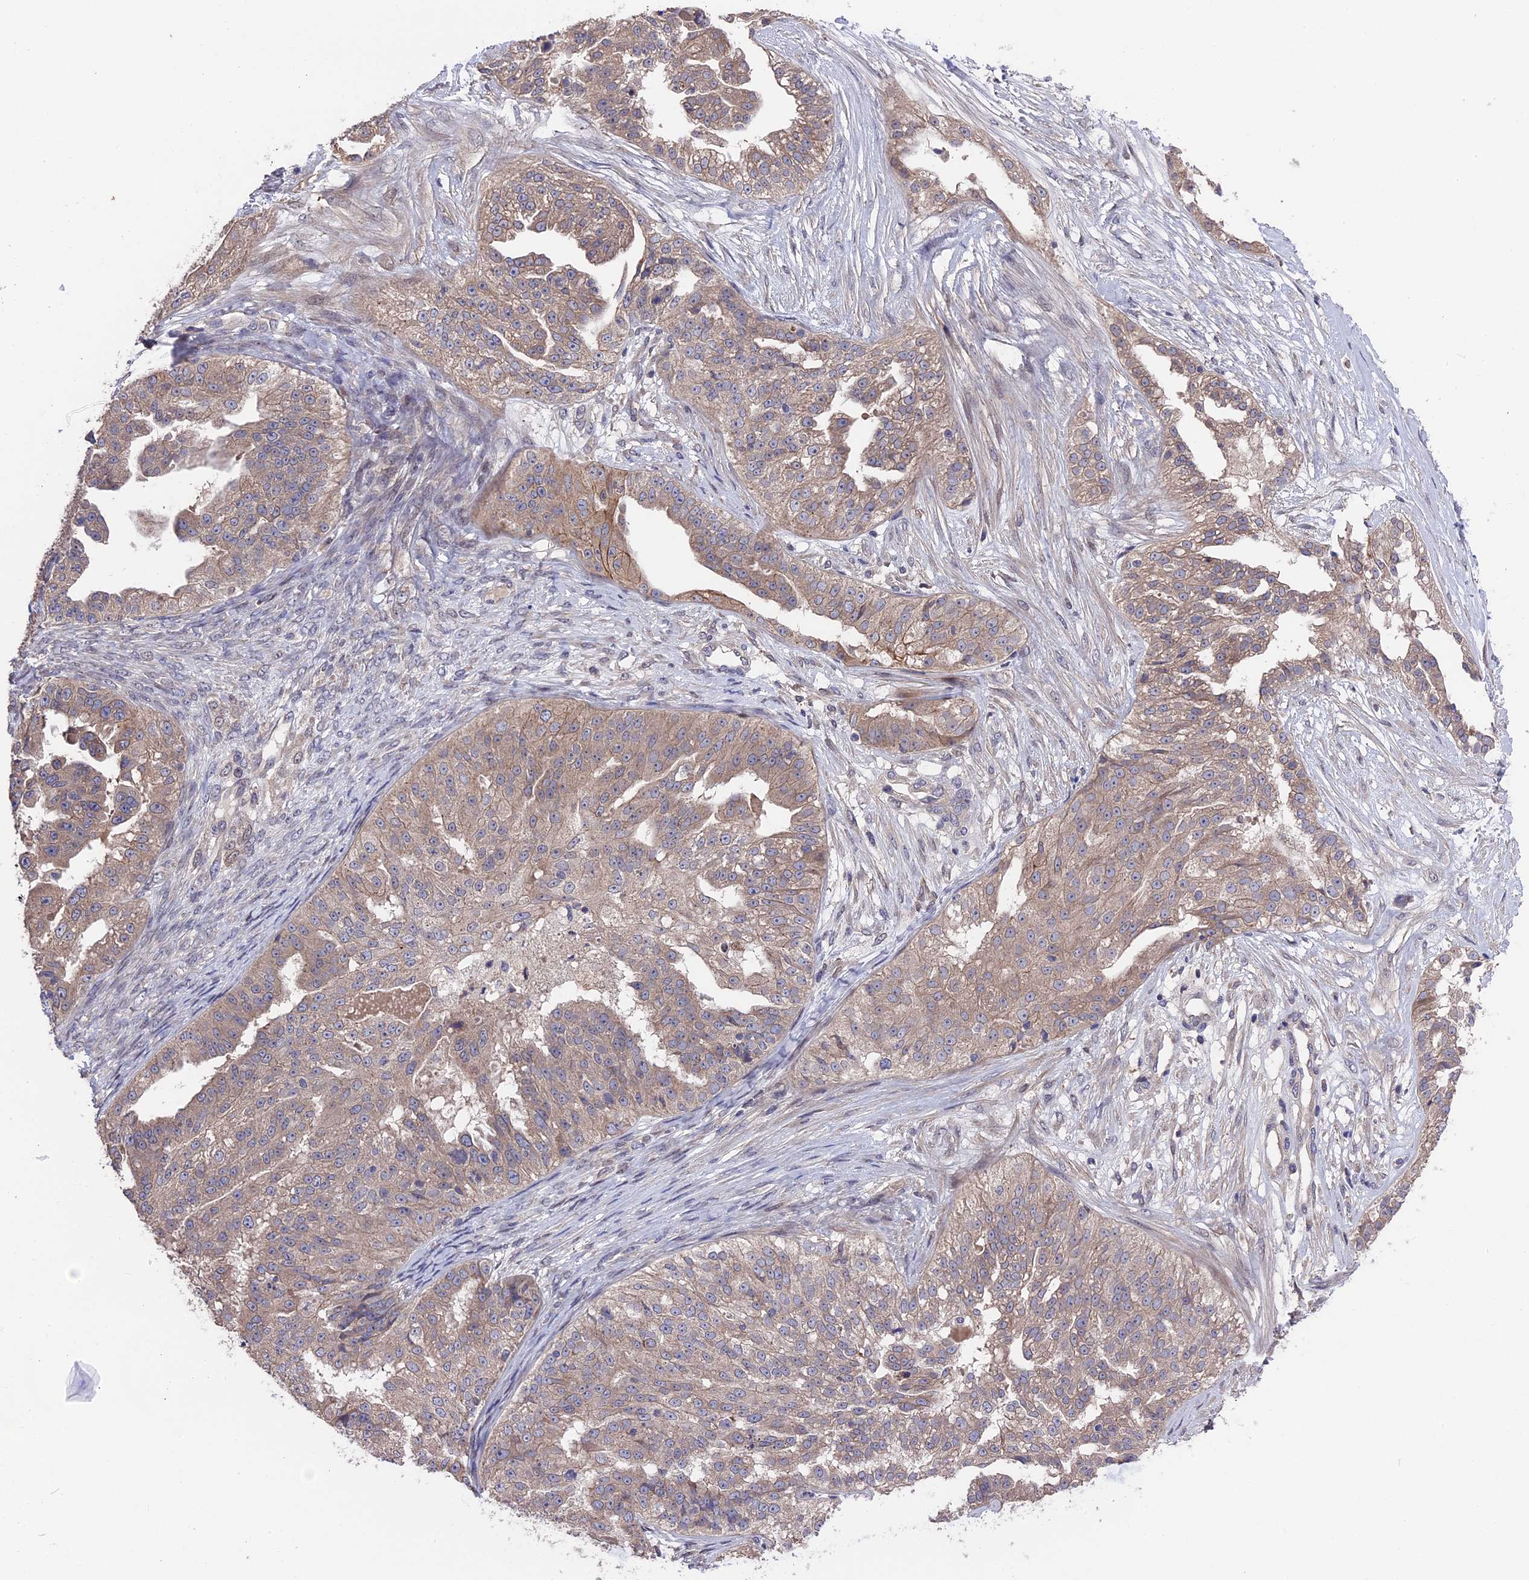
{"staining": {"intensity": "weak", "quantity": "25%-75%", "location": "cytoplasmic/membranous"}, "tissue": "ovarian cancer", "cell_type": "Tumor cells", "image_type": "cancer", "snomed": [{"axis": "morphology", "description": "Cystadenocarcinoma, serous, NOS"}, {"axis": "topography", "description": "Ovary"}], "caption": "Ovarian serous cystadenocarcinoma stained with a brown dye shows weak cytoplasmic/membranous positive expression in approximately 25%-75% of tumor cells.", "gene": "ZCCHC2", "patient": {"sex": "female", "age": 58}}